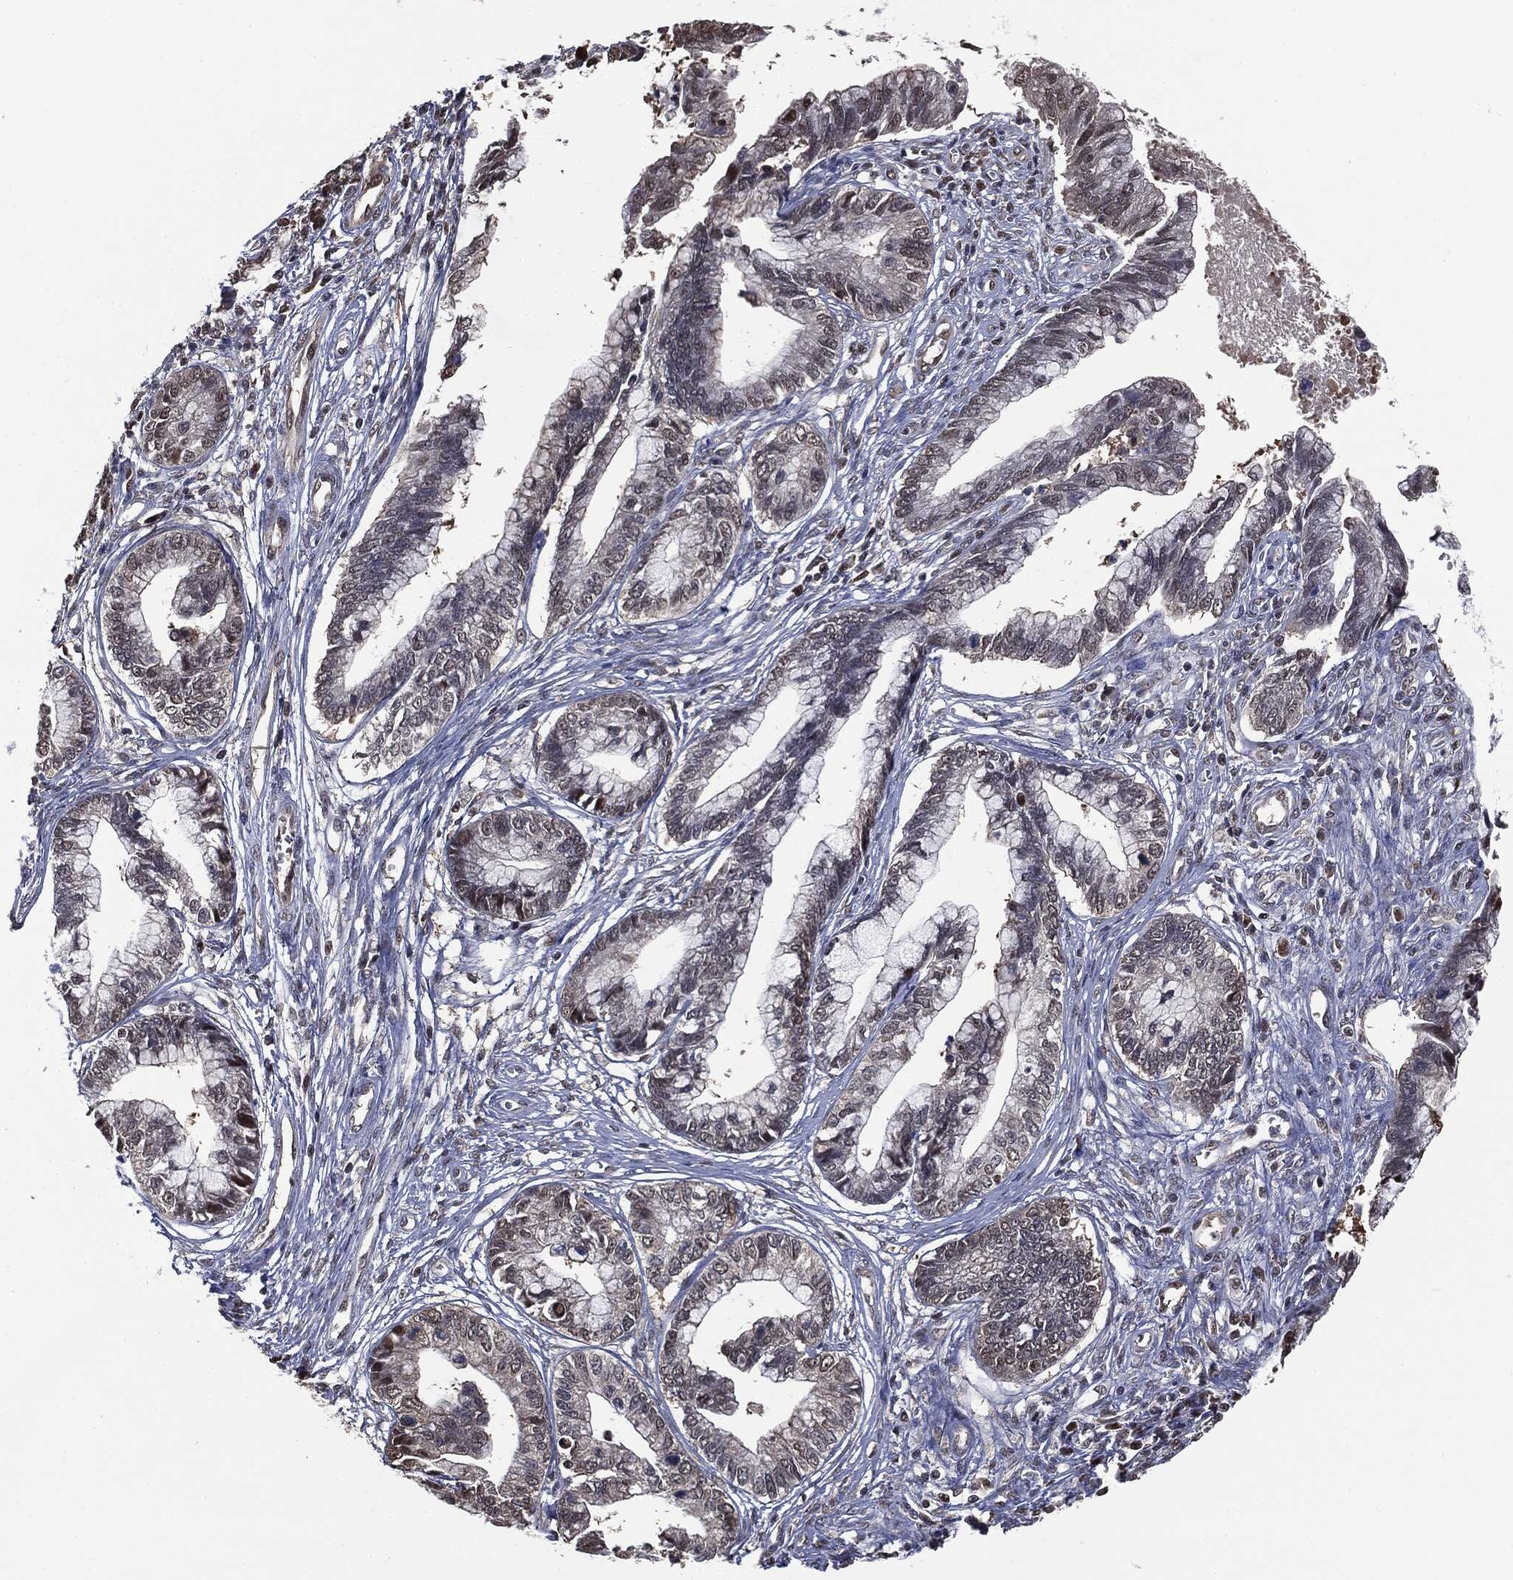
{"staining": {"intensity": "moderate", "quantity": "<25%", "location": "nuclear"}, "tissue": "cervical cancer", "cell_type": "Tumor cells", "image_type": "cancer", "snomed": [{"axis": "morphology", "description": "Adenocarcinoma, NOS"}, {"axis": "topography", "description": "Cervix"}], "caption": "IHC staining of cervical cancer, which displays low levels of moderate nuclear expression in about <25% of tumor cells indicating moderate nuclear protein staining. The staining was performed using DAB (3,3'-diaminobenzidine) (brown) for protein detection and nuclei were counterstained in hematoxylin (blue).", "gene": "SHLD2", "patient": {"sex": "female", "age": 44}}